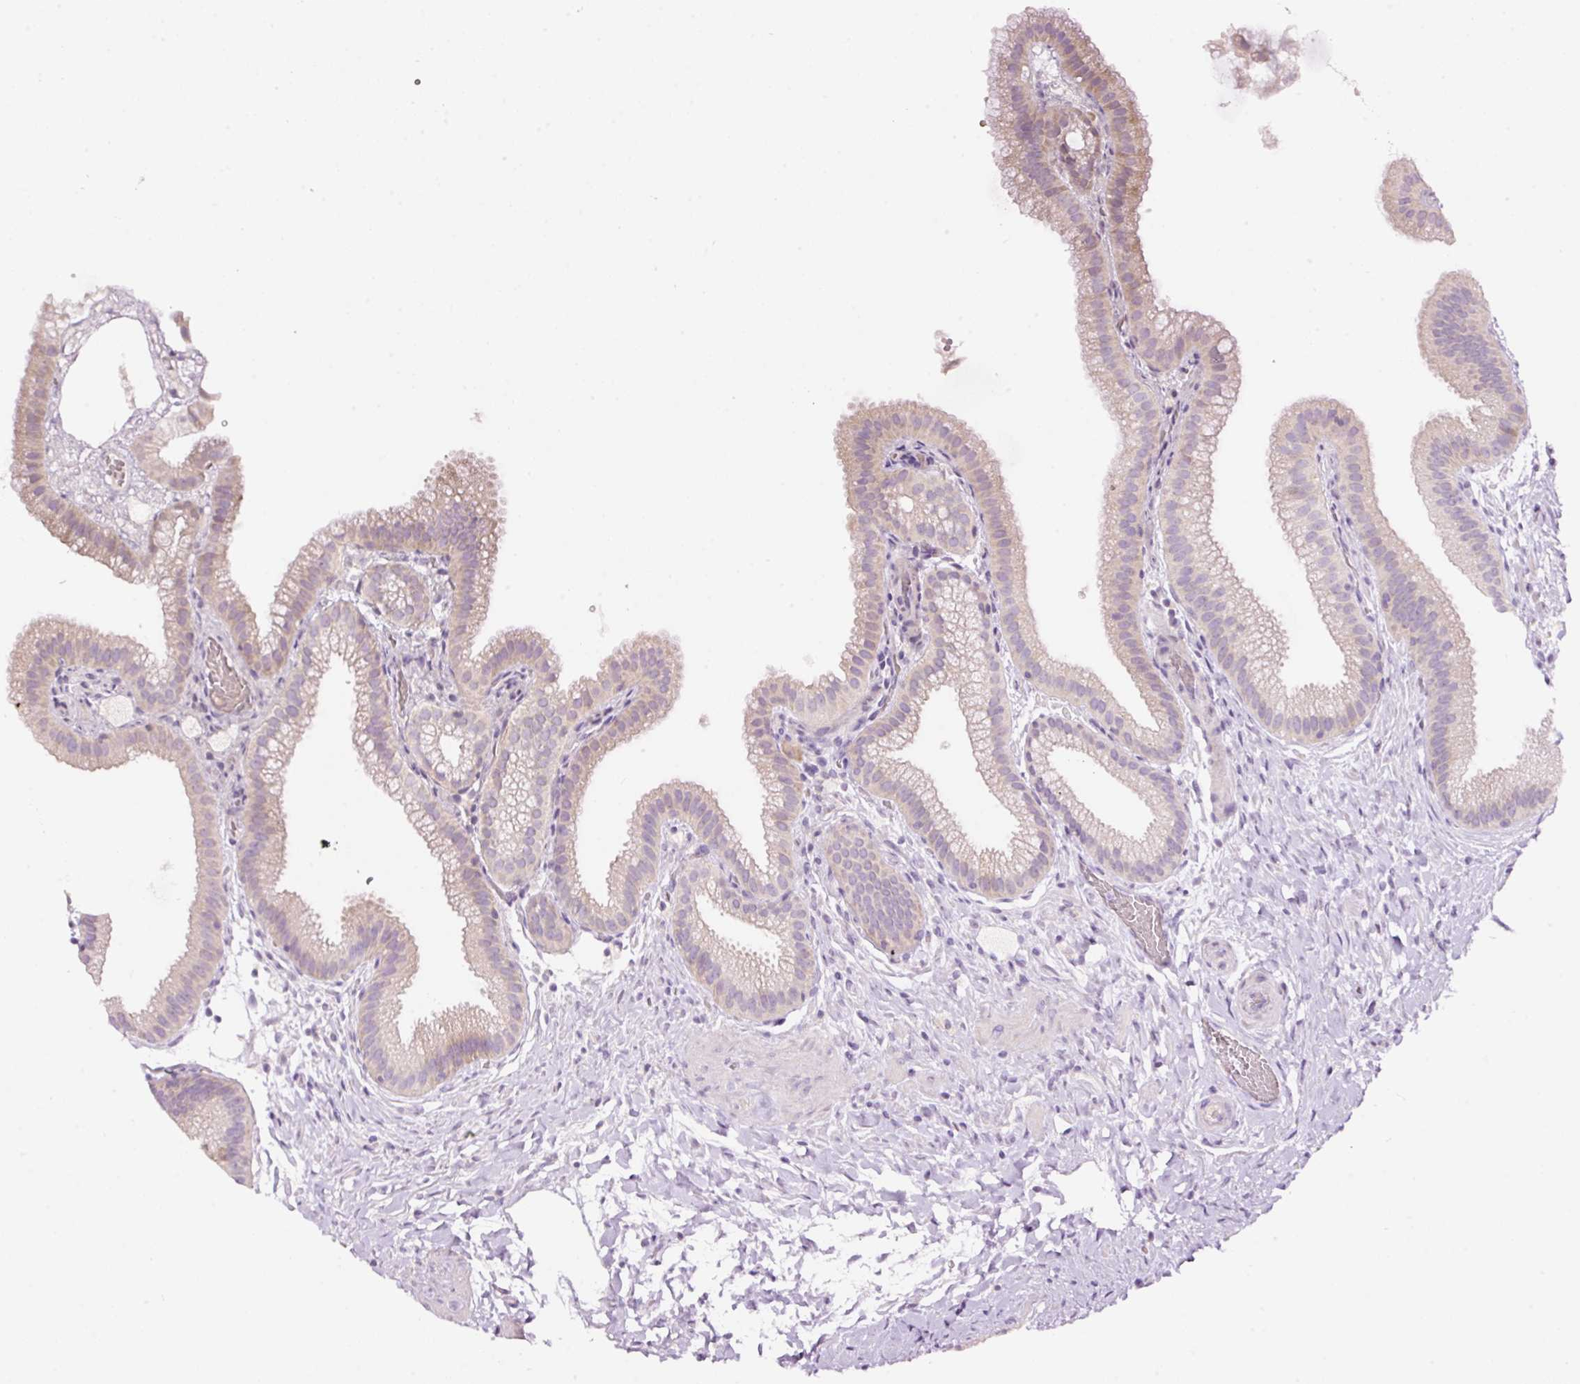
{"staining": {"intensity": "negative", "quantity": "none", "location": "none"}, "tissue": "gallbladder", "cell_type": "Glandular cells", "image_type": "normal", "snomed": [{"axis": "morphology", "description": "Normal tissue, NOS"}, {"axis": "topography", "description": "Gallbladder"}], "caption": "Histopathology image shows no significant protein expression in glandular cells of normal gallbladder.", "gene": "RSPO2", "patient": {"sex": "female", "age": 63}}